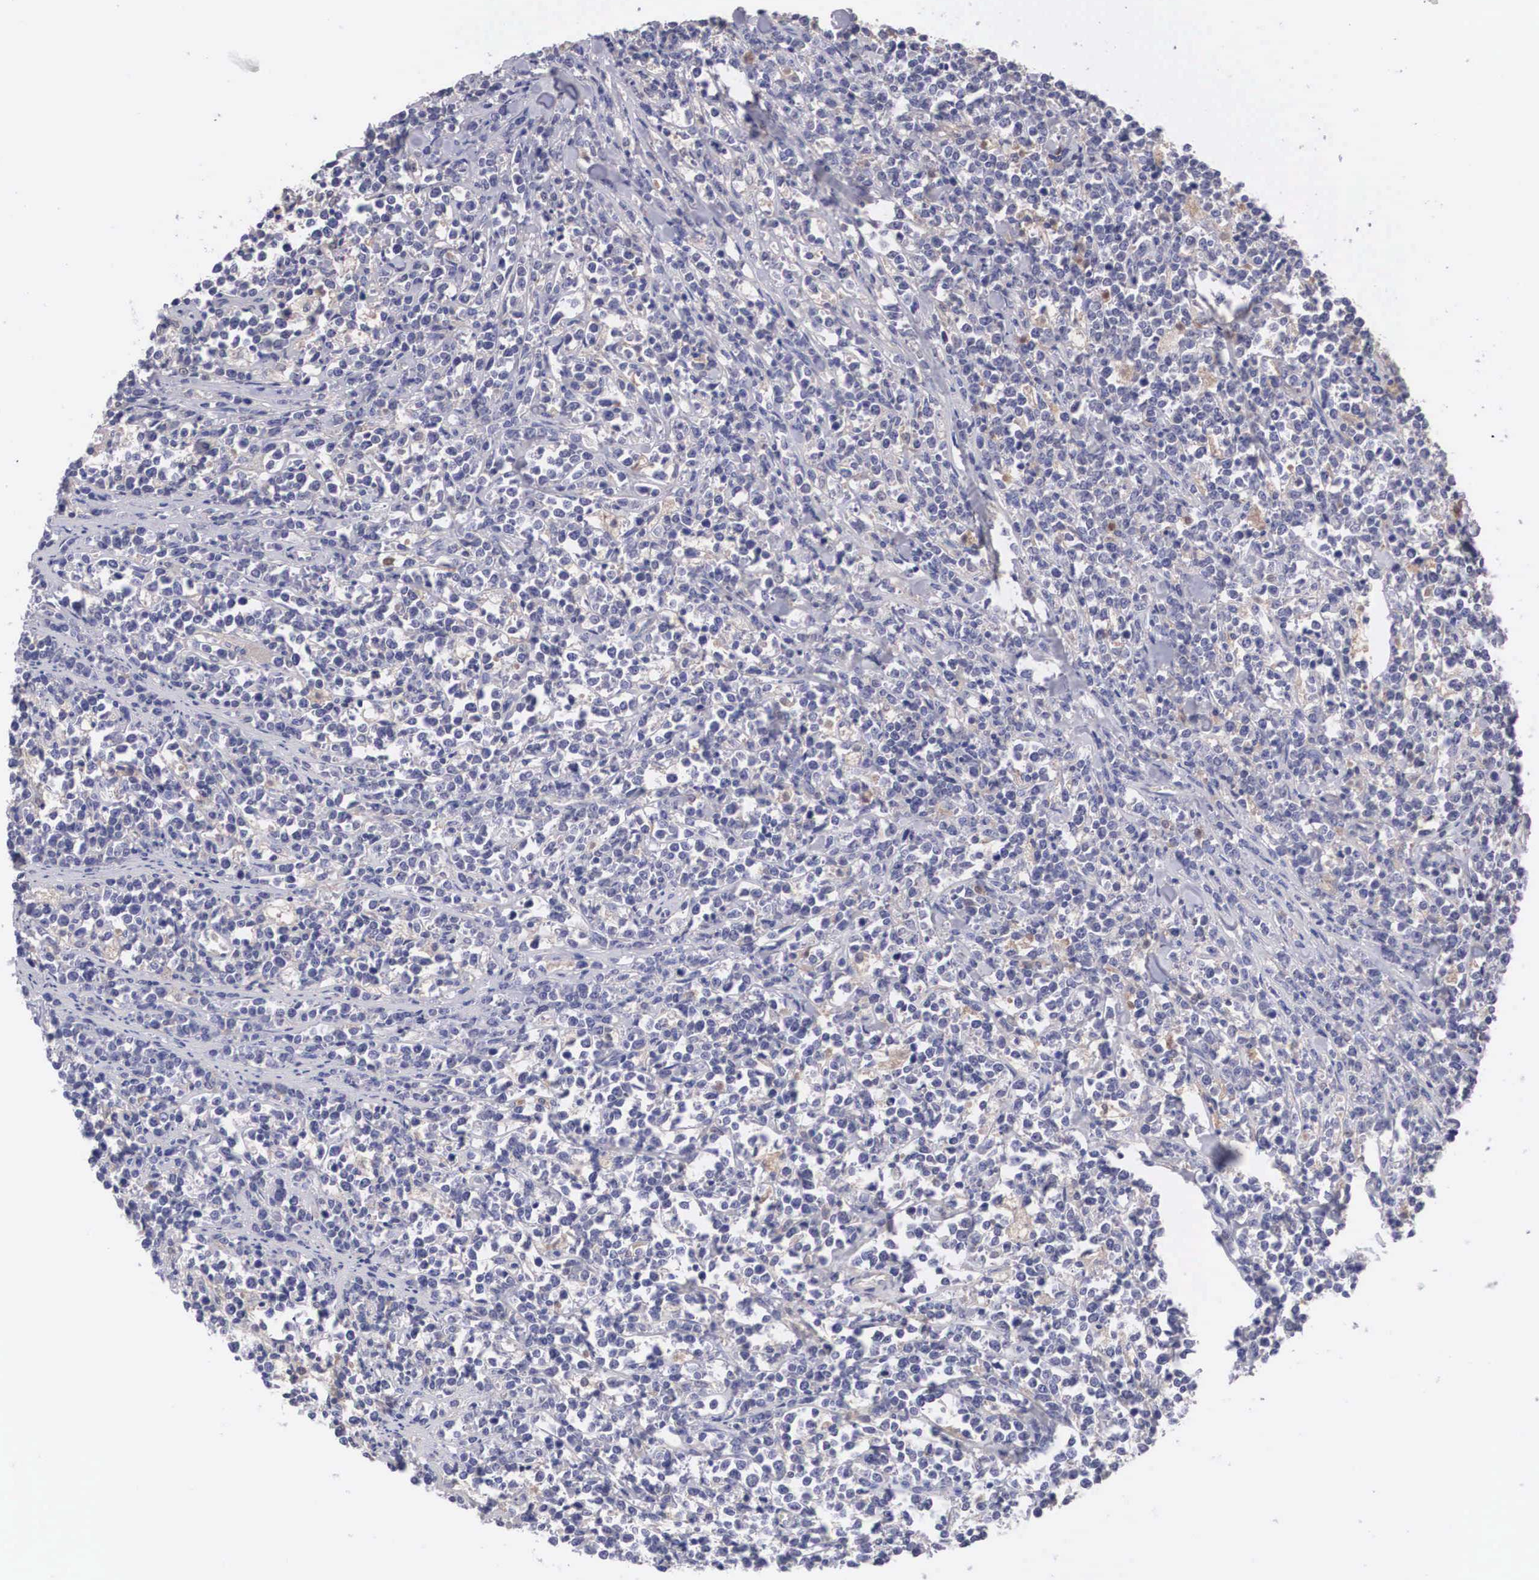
{"staining": {"intensity": "negative", "quantity": "none", "location": "none"}, "tissue": "lymphoma", "cell_type": "Tumor cells", "image_type": "cancer", "snomed": [{"axis": "morphology", "description": "Malignant lymphoma, non-Hodgkin's type, High grade"}, {"axis": "topography", "description": "Small intestine"}, {"axis": "topography", "description": "Colon"}], "caption": "Tumor cells show no significant positivity in lymphoma.", "gene": "ABHD4", "patient": {"sex": "male", "age": 8}}